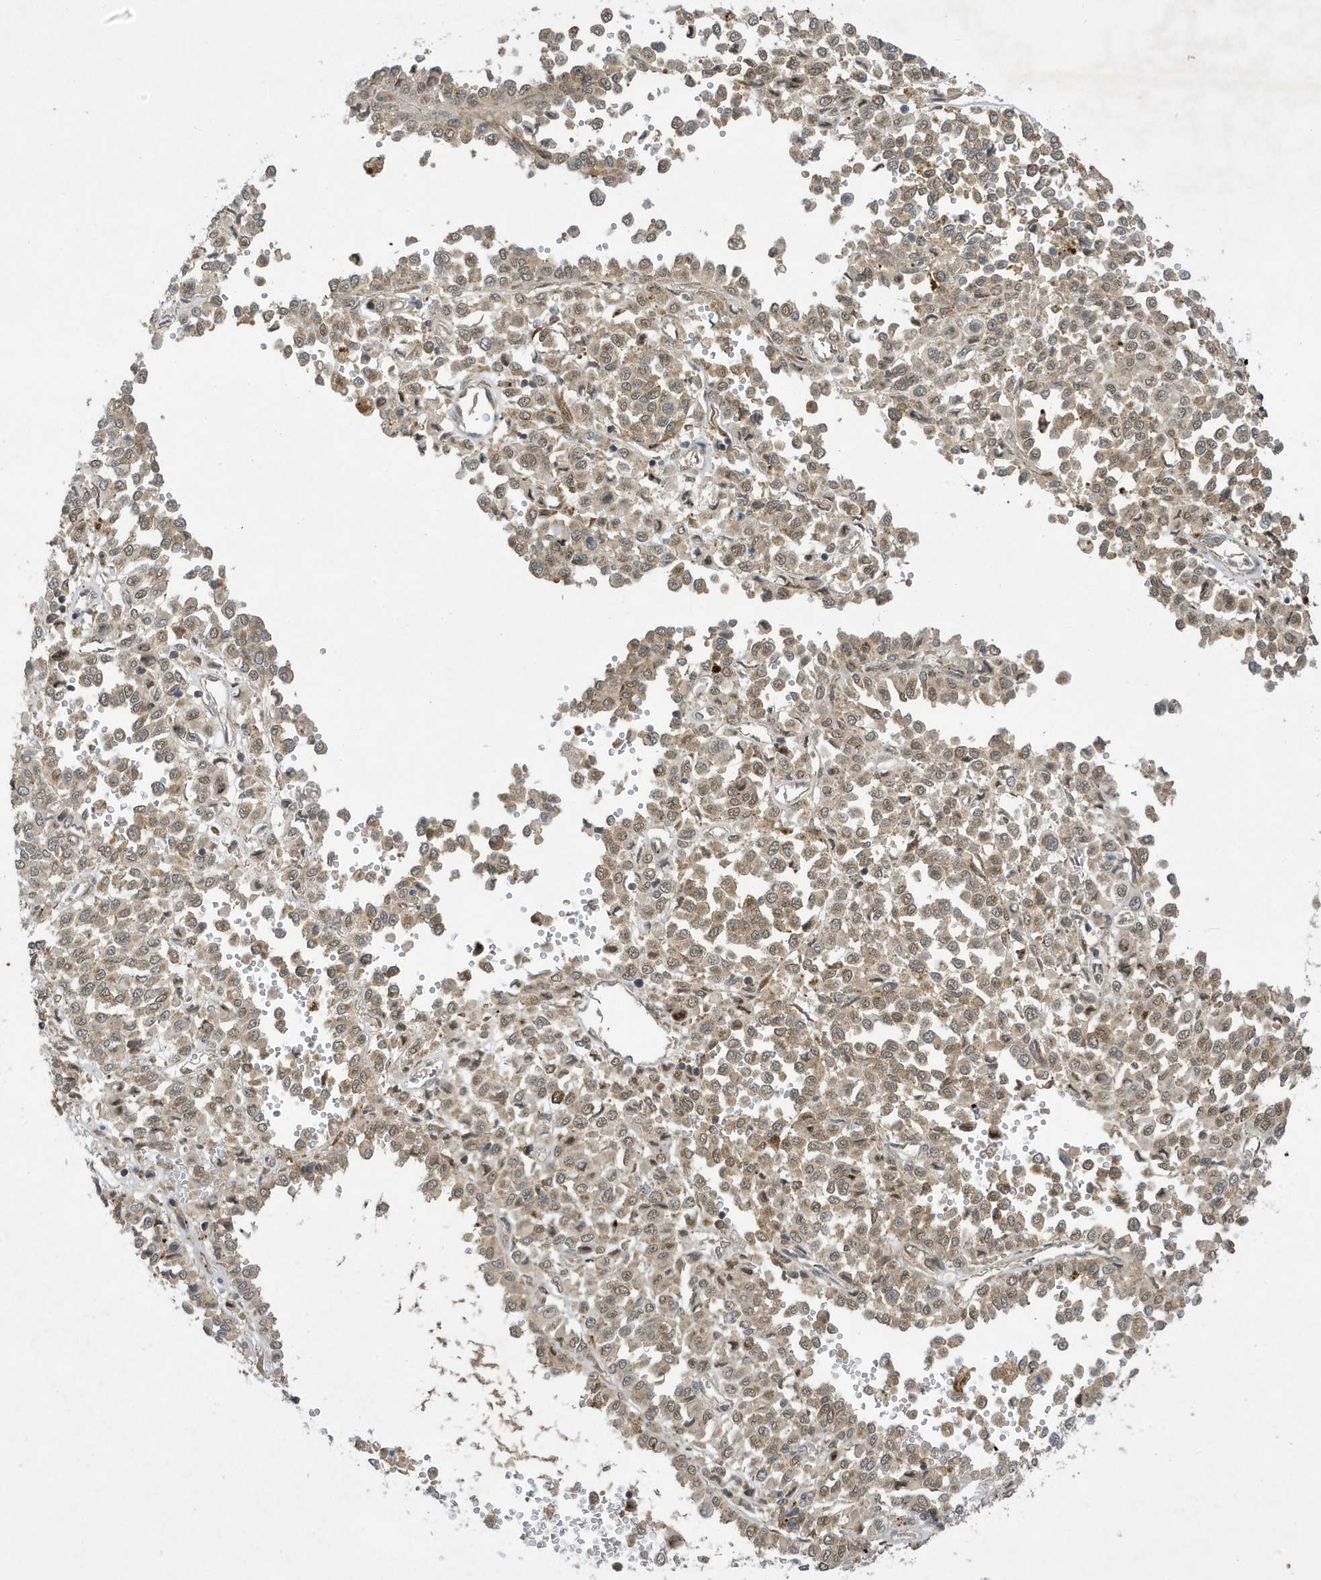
{"staining": {"intensity": "weak", "quantity": ">75%", "location": "cytoplasmic/membranous"}, "tissue": "melanoma", "cell_type": "Tumor cells", "image_type": "cancer", "snomed": [{"axis": "morphology", "description": "Malignant melanoma, Metastatic site"}, {"axis": "topography", "description": "Pancreas"}], "caption": "Protein staining of melanoma tissue reveals weak cytoplasmic/membranous positivity in about >75% of tumor cells.", "gene": "NCOA7", "patient": {"sex": "female", "age": 30}}